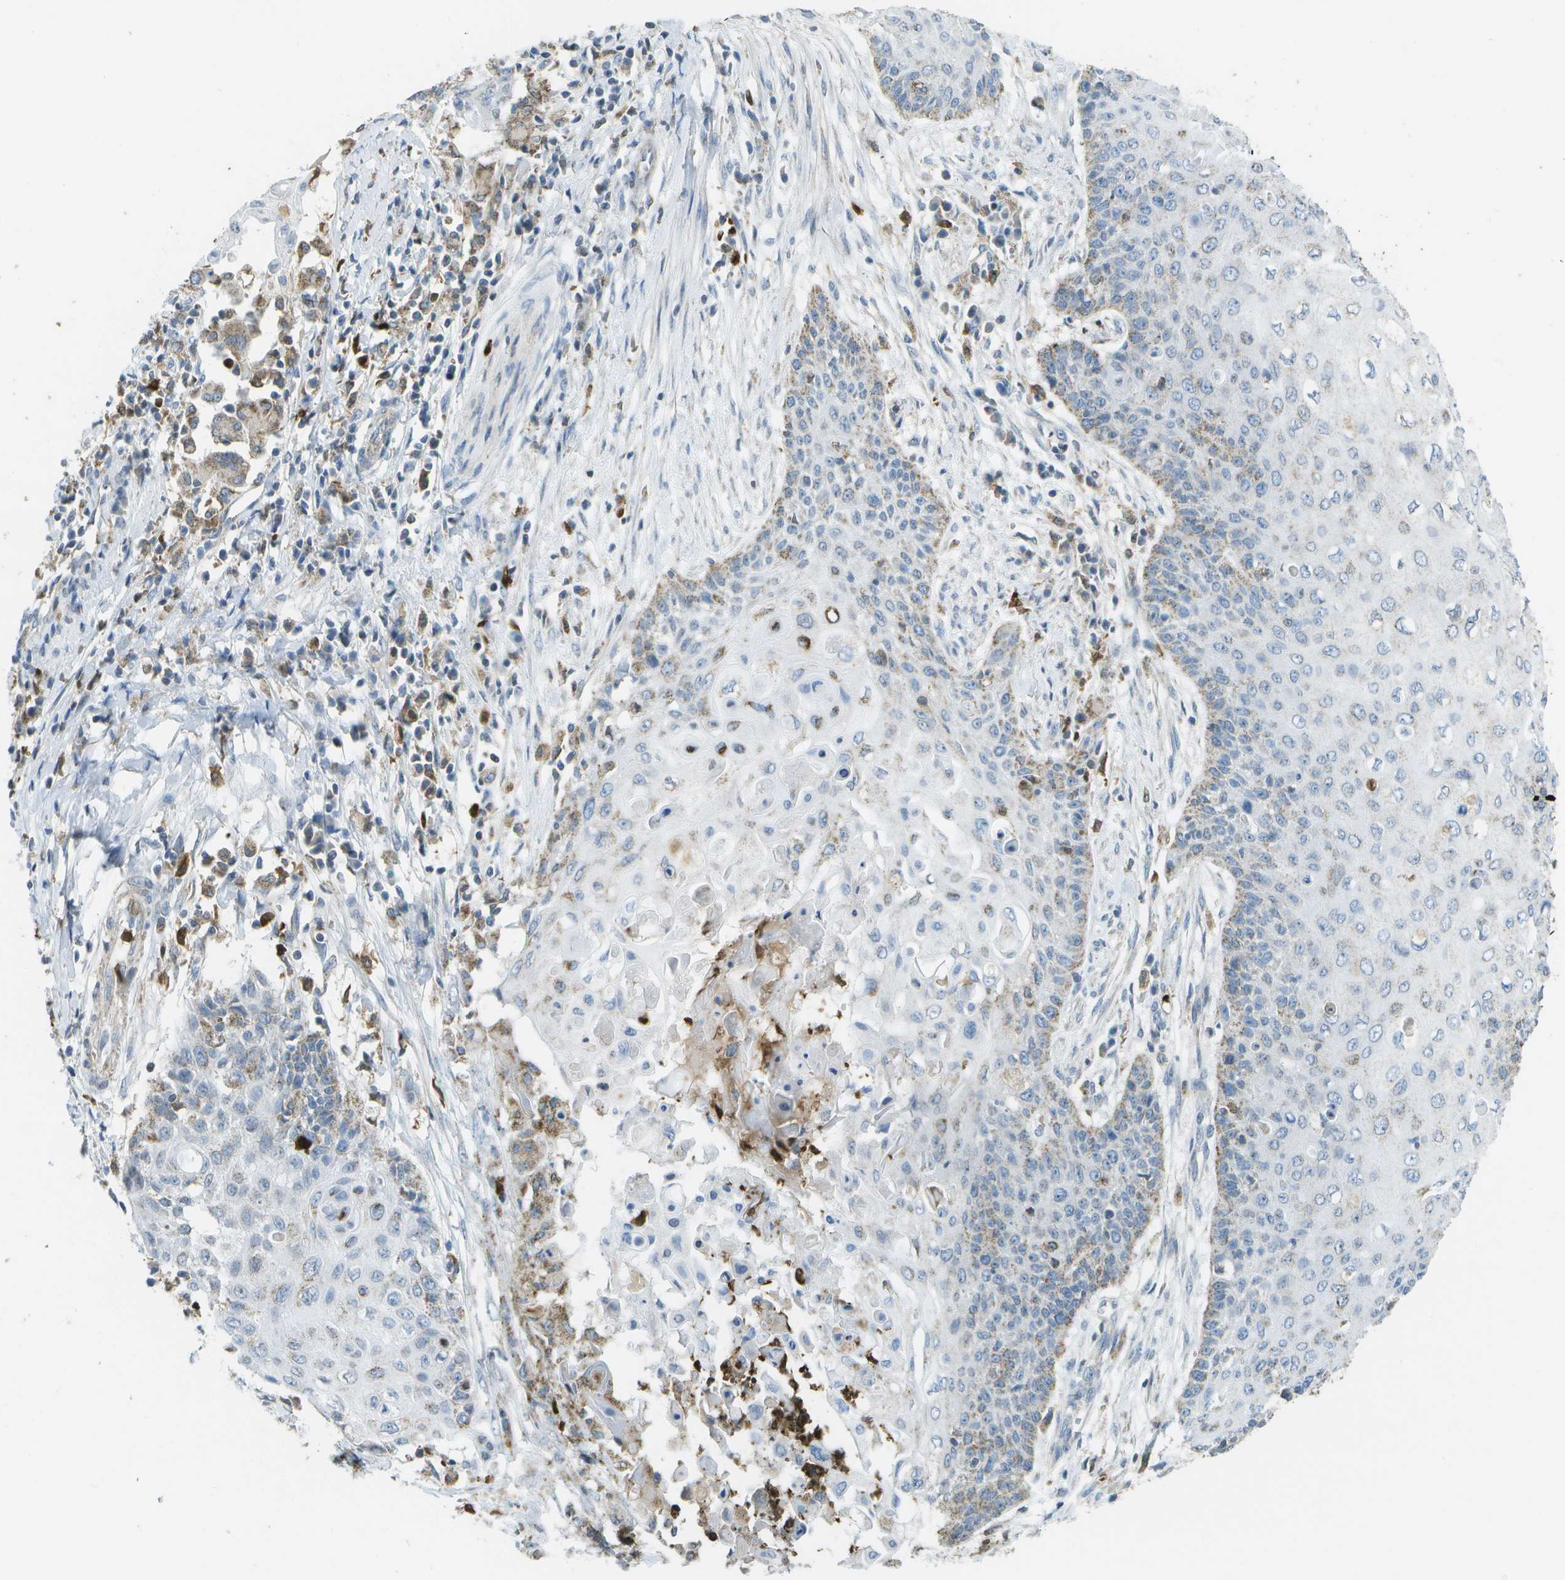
{"staining": {"intensity": "weak", "quantity": "<25%", "location": "cytoplasmic/membranous"}, "tissue": "cervical cancer", "cell_type": "Tumor cells", "image_type": "cancer", "snomed": [{"axis": "morphology", "description": "Squamous cell carcinoma, NOS"}, {"axis": "topography", "description": "Cervix"}], "caption": "Immunohistochemistry (IHC) of human cervical squamous cell carcinoma reveals no positivity in tumor cells.", "gene": "CACHD1", "patient": {"sex": "female", "age": 39}}